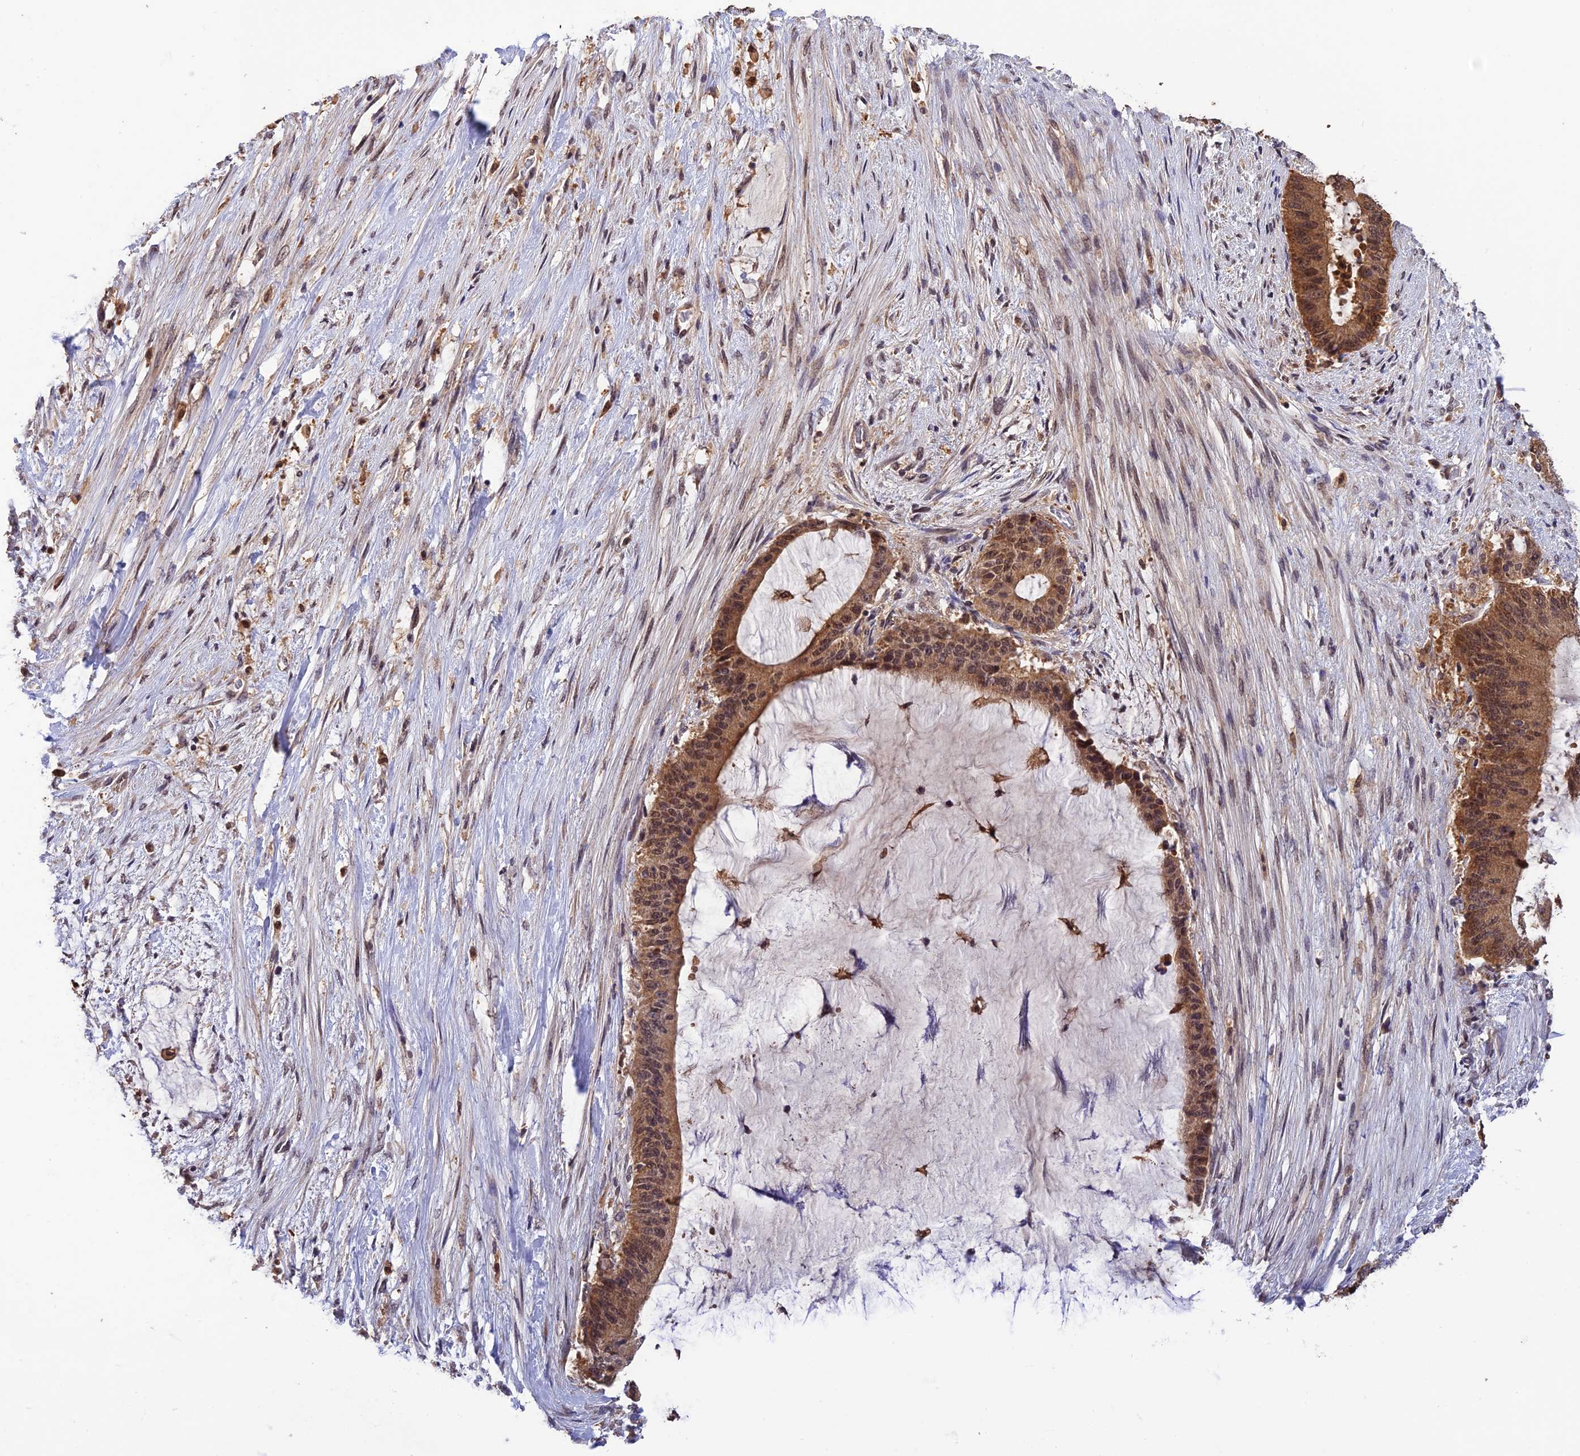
{"staining": {"intensity": "moderate", "quantity": ">75%", "location": "cytoplasmic/membranous,nuclear"}, "tissue": "liver cancer", "cell_type": "Tumor cells", "image_type": "cancer", "snomed": [{"axis": "morphology", "description": "Normal tissue, NOS"}, {"axis": "morphology", "description": "Cholangiocarcinoma"}, {"axis": "topography", "description": "Liver"}, {"axis": "topography", "description": "Peripheral nerve tissue"}], "caption": "DAB (3,3'-diaminobenzidine) immunohistochemical staining of human liver cholangiocarcinoma shows moderate cytoplasmic/membranous and nuclear protein expression in about >75% of tumor cells. (brown staining indicates protein expression, while blue staining denotes nuclei).", "gene": "MNS1", "patient": {"sex": "female", "age": 73}}